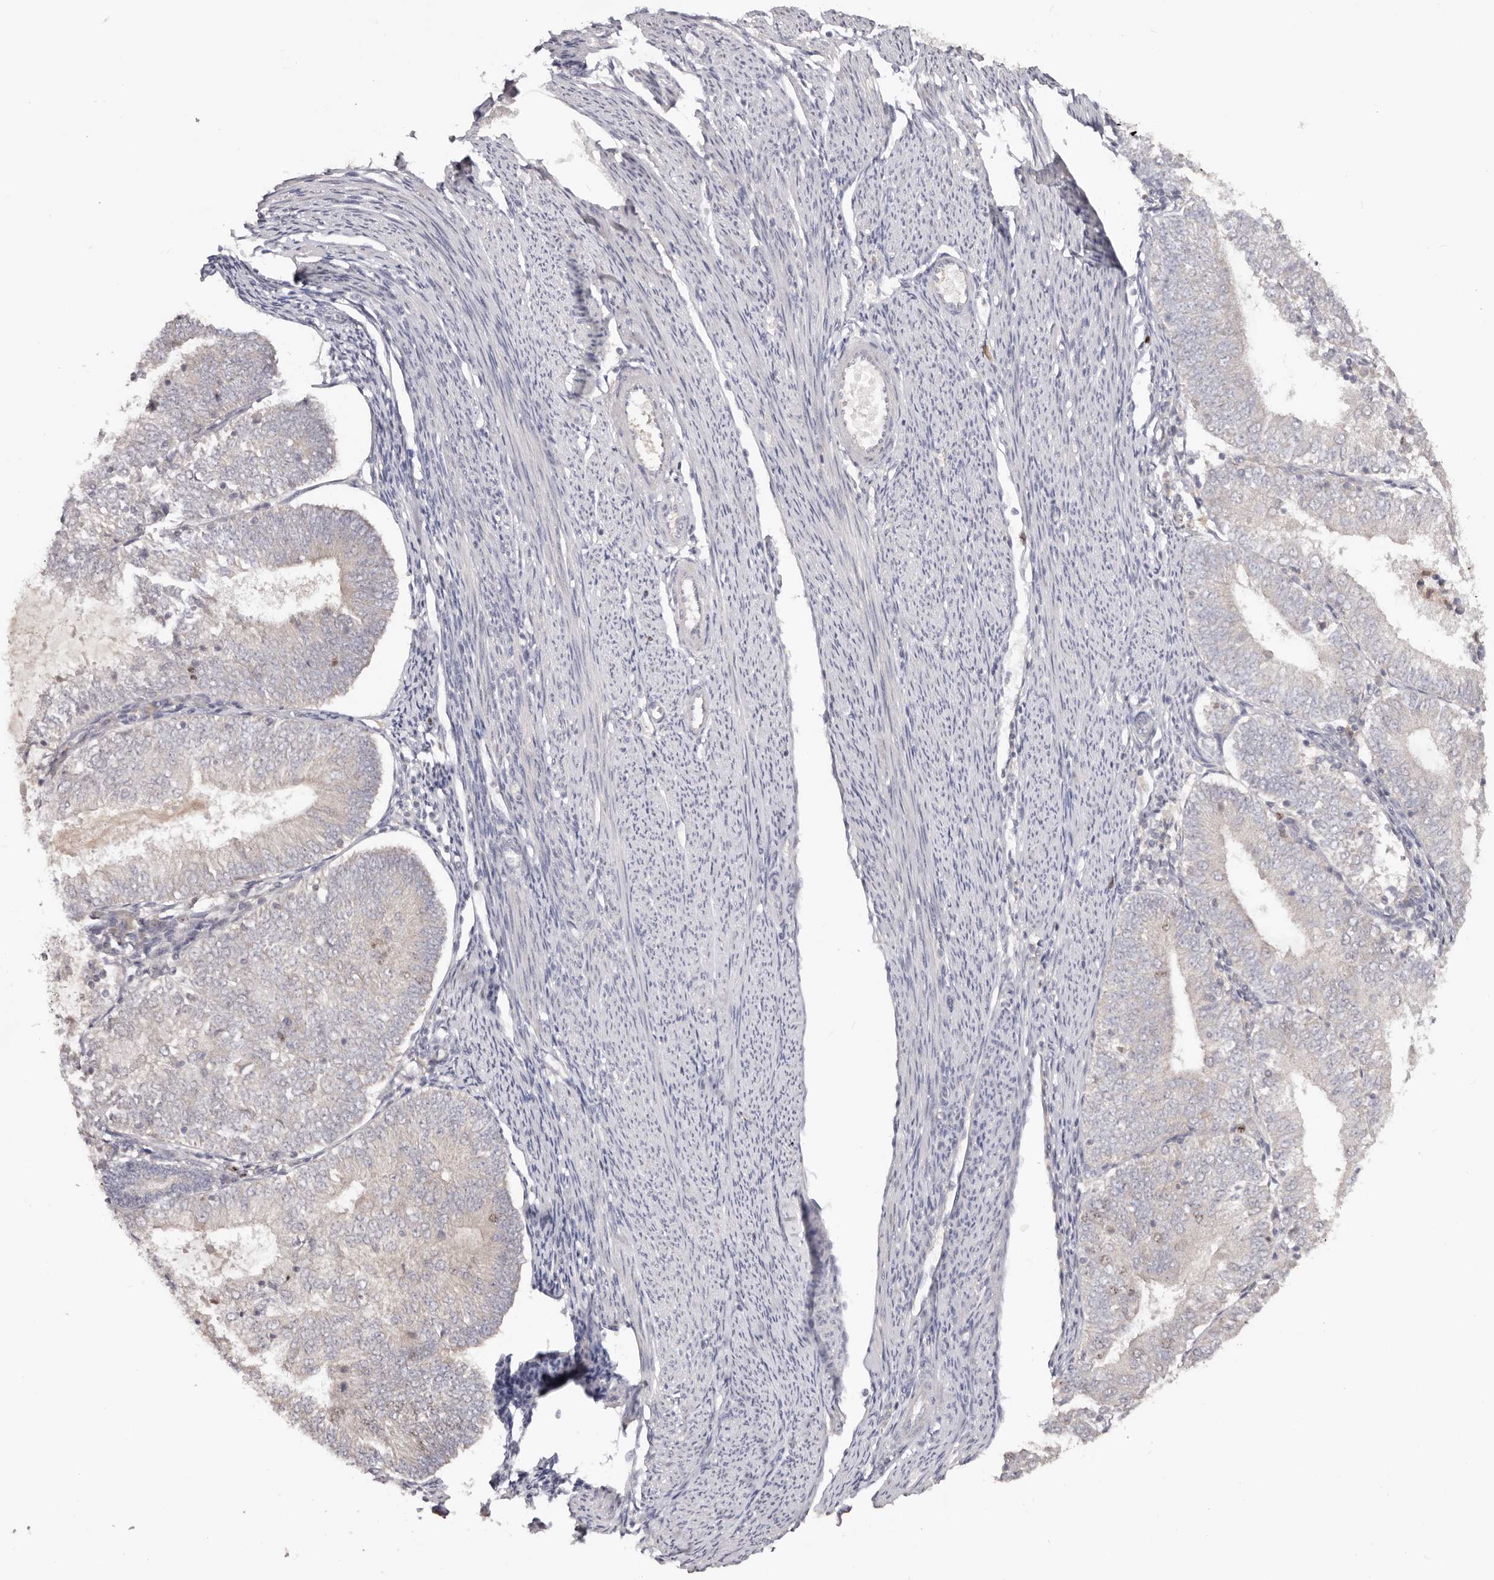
{"staining": {"intensity": "negative", "quantity": "none", "location": "none"}, "tissue": "endometrial cancer", "cell_type": "Tumor cells", "image_type": "cancer", "snomed": [{"axis": "morphology", "description": "Adenocarcinoma, NOS"}, {"axis": "topography", "description": "Endometrium"}], "caption": "Tumor cells show no significant protein staining in adenocarcinoma (endometrial).", "gene": "CCDC190", "patient": {"sex": "female", "age": 57}}